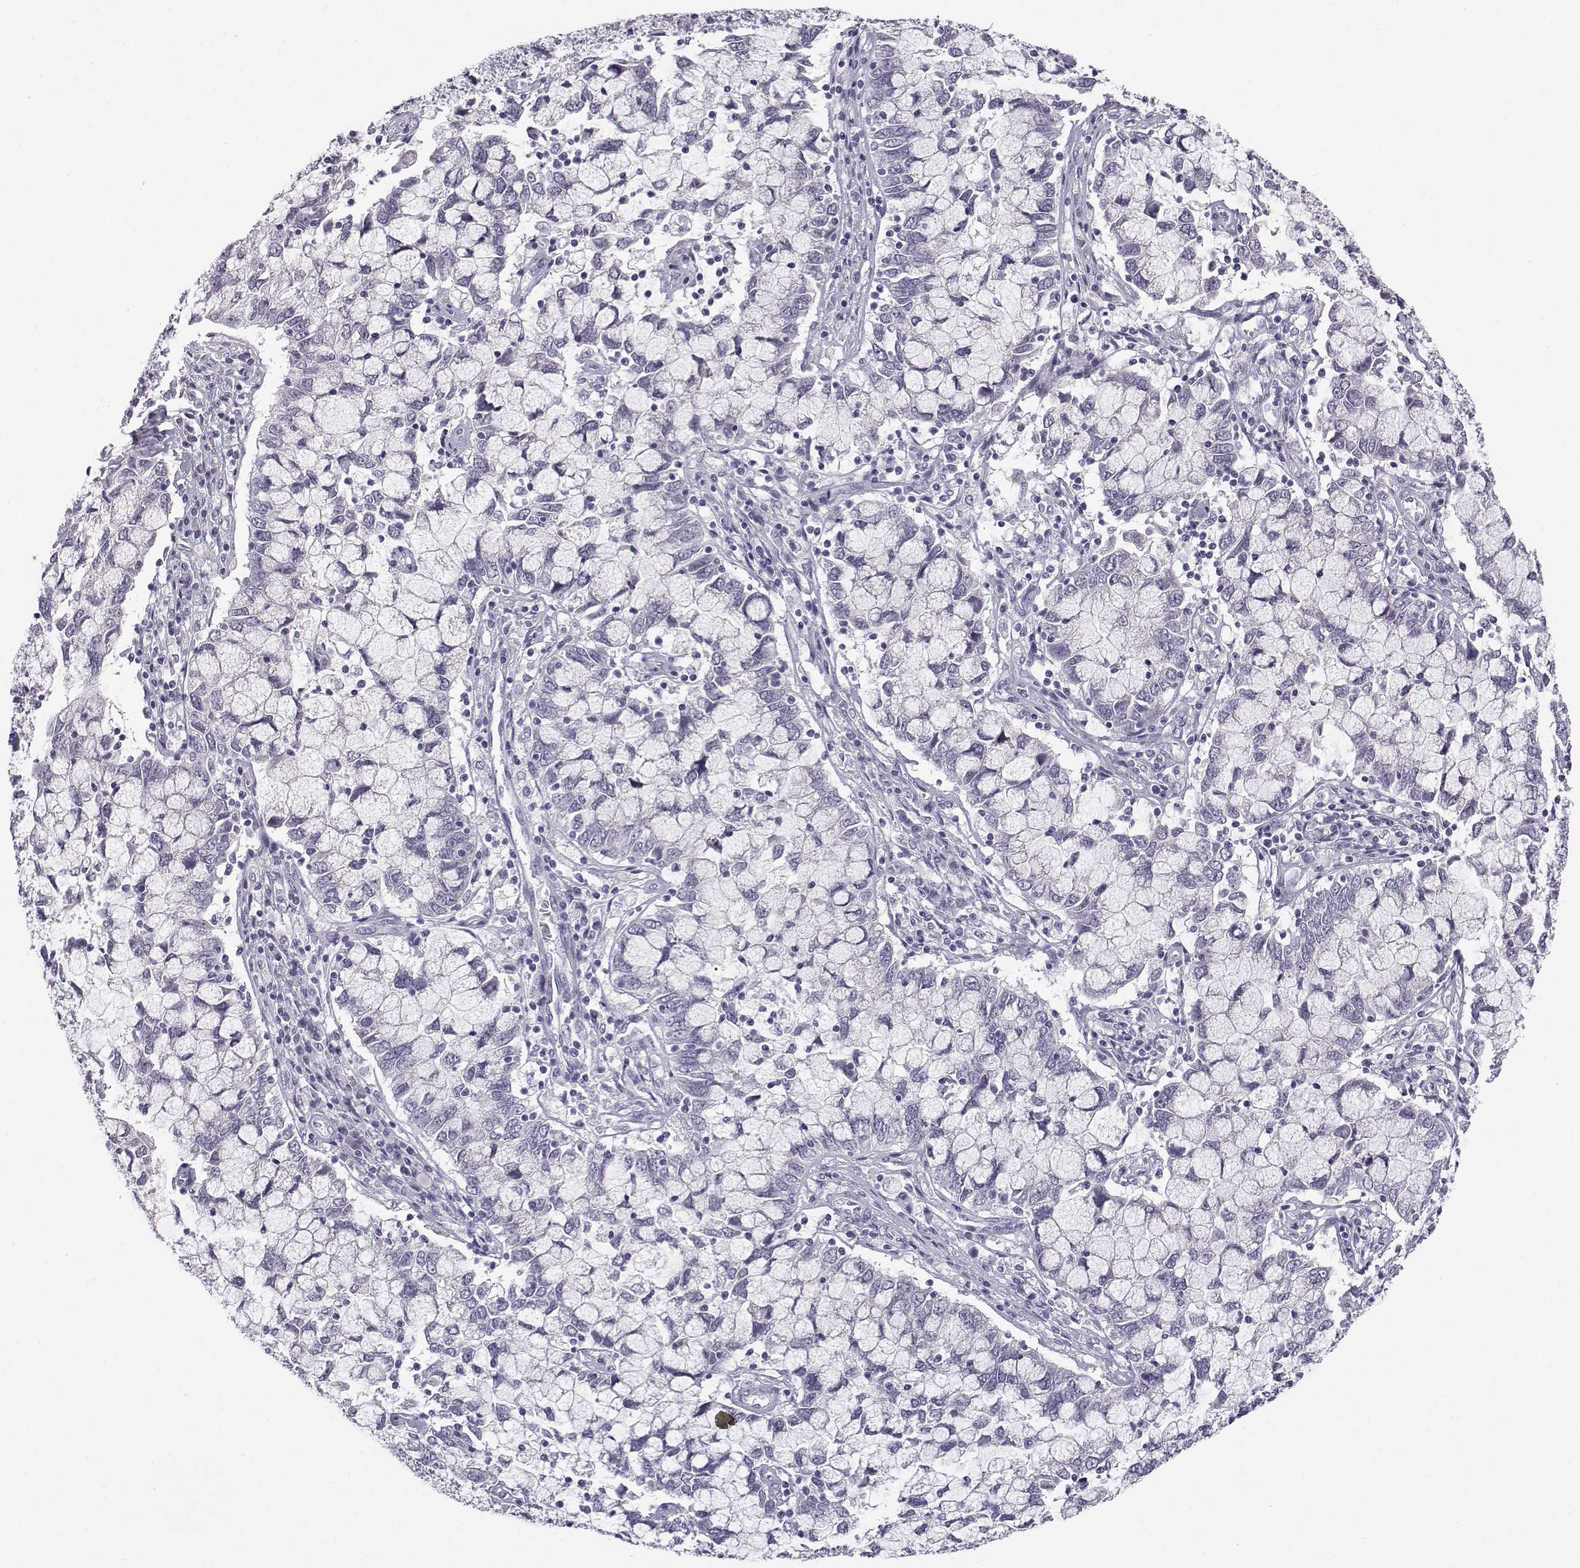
{"staining": {"intensity": "negative", "quantity": "none", "location": "none"}, "tissue": "cervical cancer", "cell_type": "Tumor cells", "image_type": "cancer", "snomed": [{"axis": "morphology", "description": "Adenocarcinoma, NOS"}, {"axis": "topography", "description": "Cervix"}], "caption": "Immunohistochemical staining of cervical cancer shows no significant positivity in tumor cells.", "gene": "KCNMB4", "patient": {"sex": "female", "age": 40}}